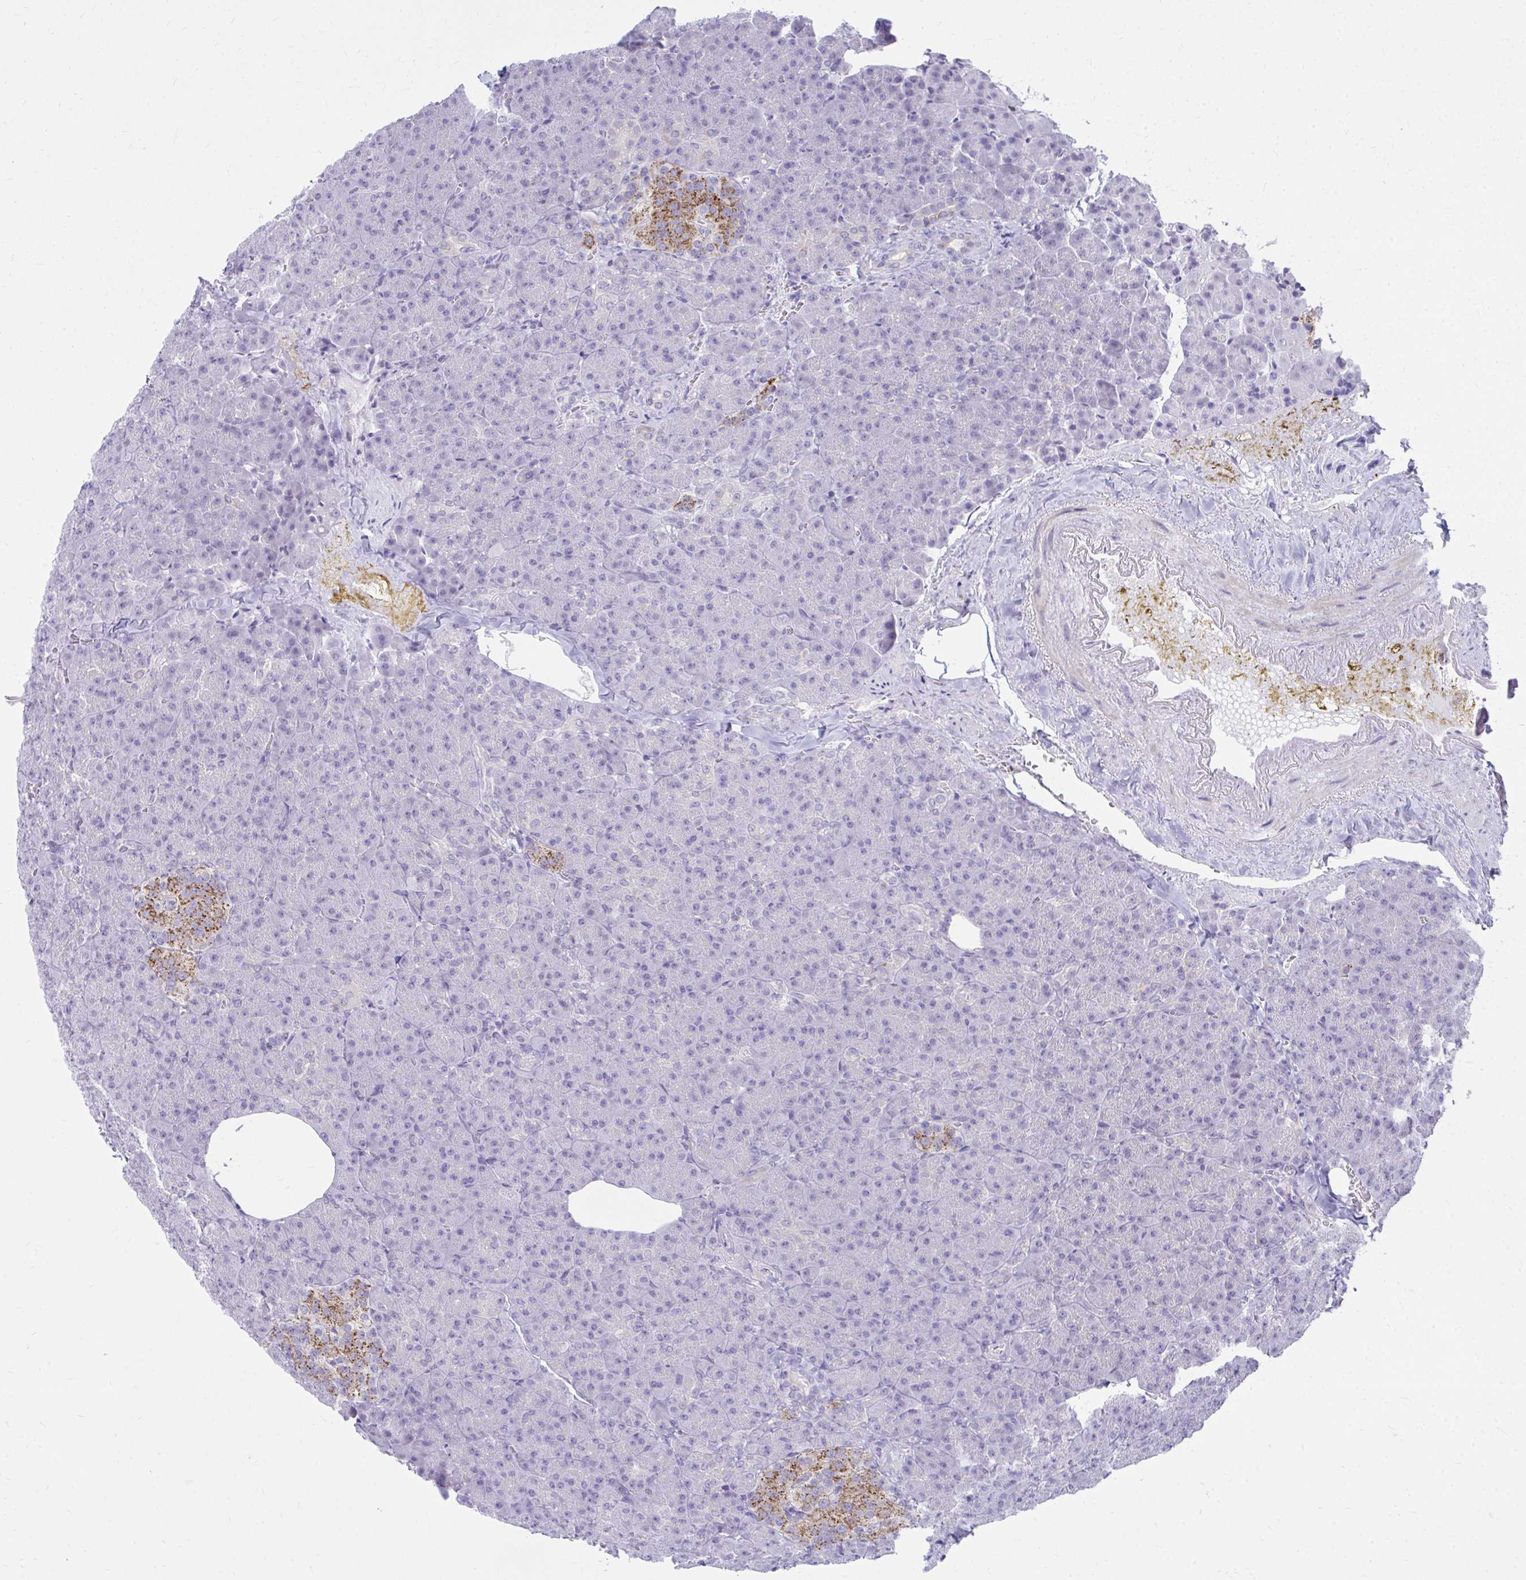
{"staining": {"intensity": "negative", "quantity": "none", "location": "none"}, "tissue": "pancreas", "cell_type": "Exocrine glandular cells", "image_type": "normal", "snomed": [{"axis": "morphology", "description": "Normal tissue, NOS"}, {"axis": "topography", "description": "Pancreas"}], "caption": "IHC photomicrograph of normal pancreas stained for a protein (brown), which demonstrates no positivity in exocrine glandular cells.", "gene": "OR7A5", "patient": {"sex": "female", "age": 74}}